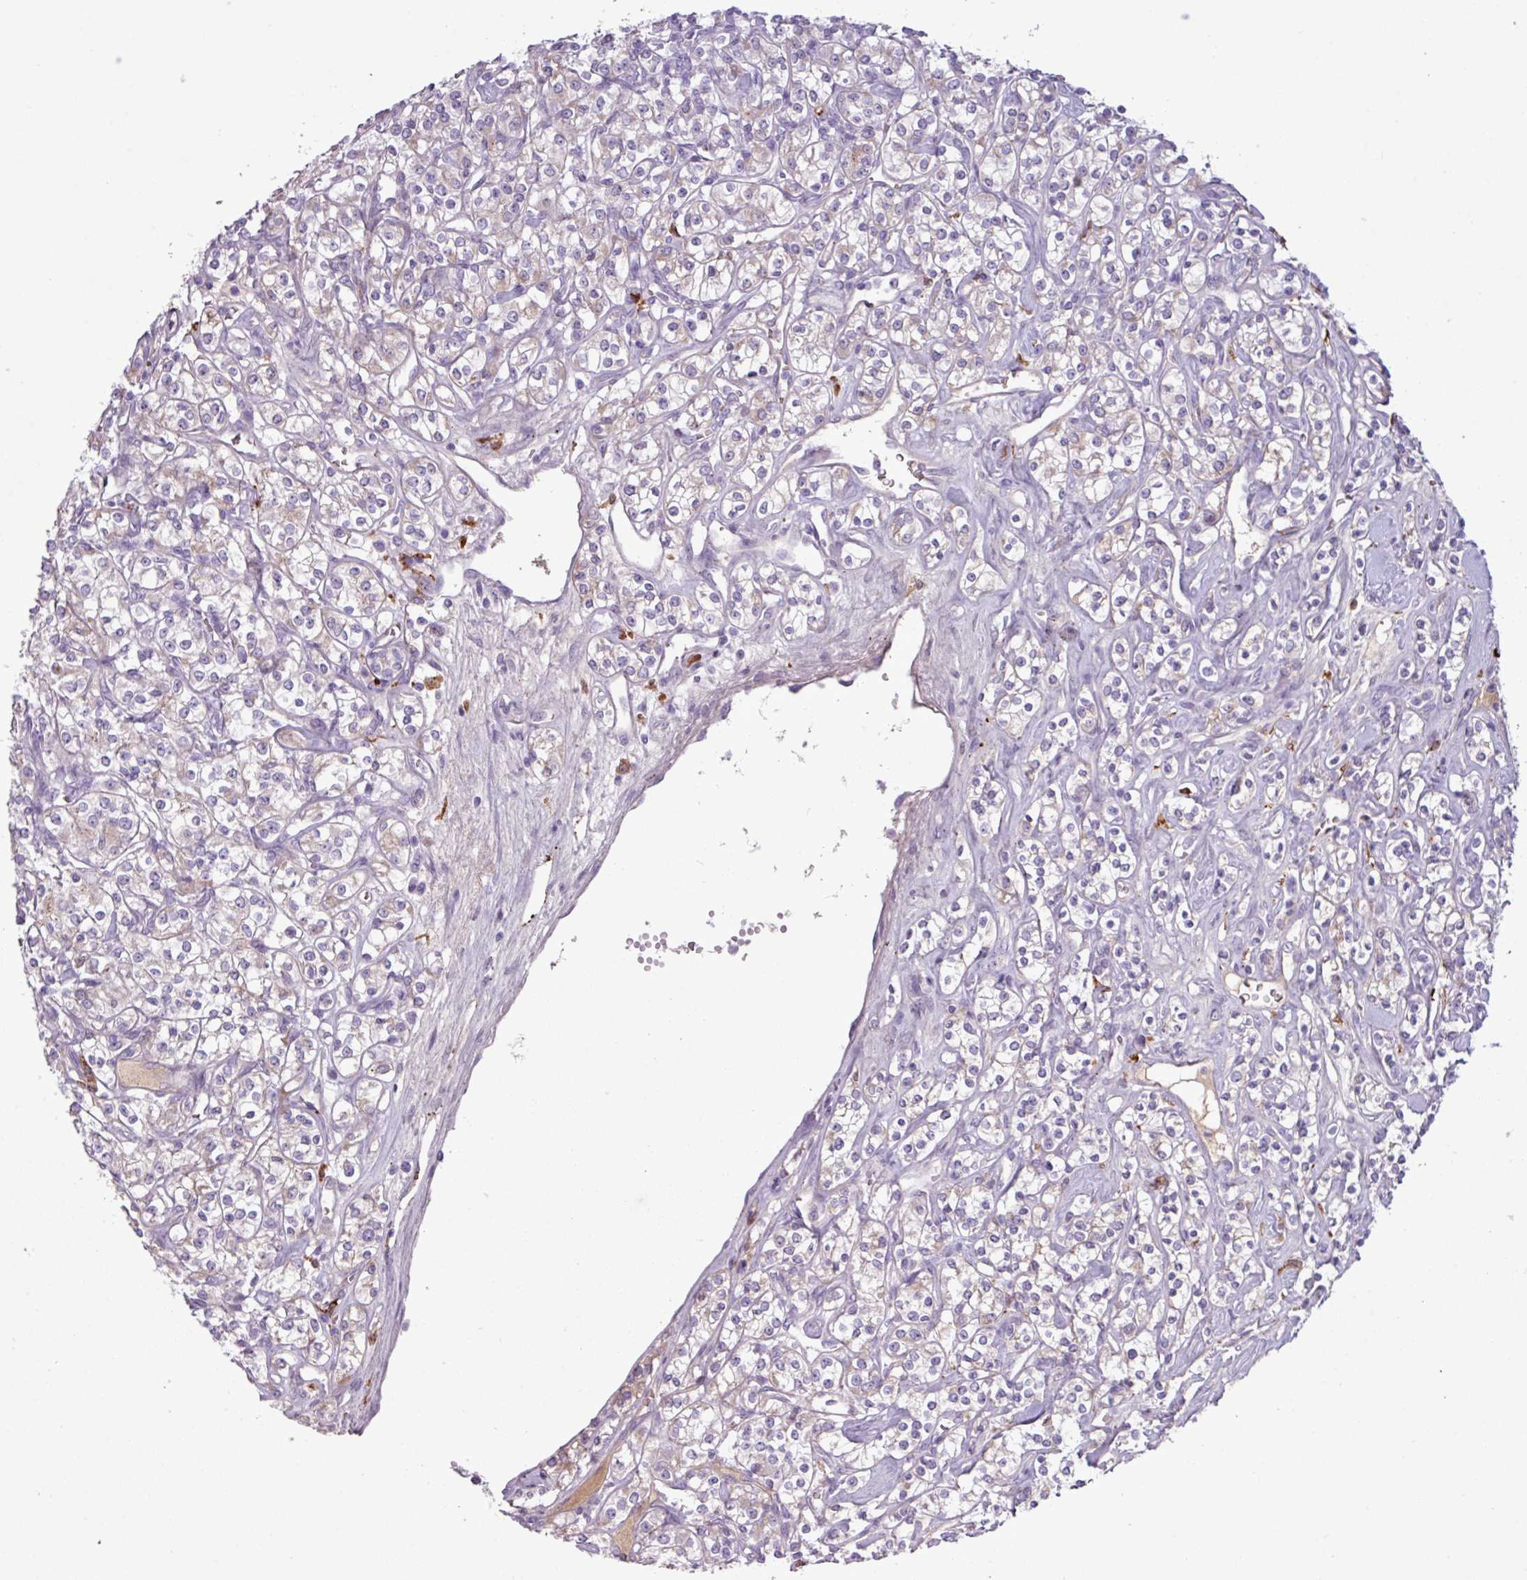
{"staining": {"intensity": "weak", "quantity": "<25%", "location": "cytoplasmic/membranous"}, "tissue": "renal cancer", "cell_type": "Tumor cells", "image_type": "cancer", "snomed": [{"axis": "morphology", "description": "Adenocarcinoma, NOS"}, {"axis": "topography", "description": "Kidney"}], "caption": "This is a image of IHC staining of adenocarcinoma (renal), which shows no positivity in tumor cells.", "gene": "C4B", "patient": {"sex": "male", "age": 77}}